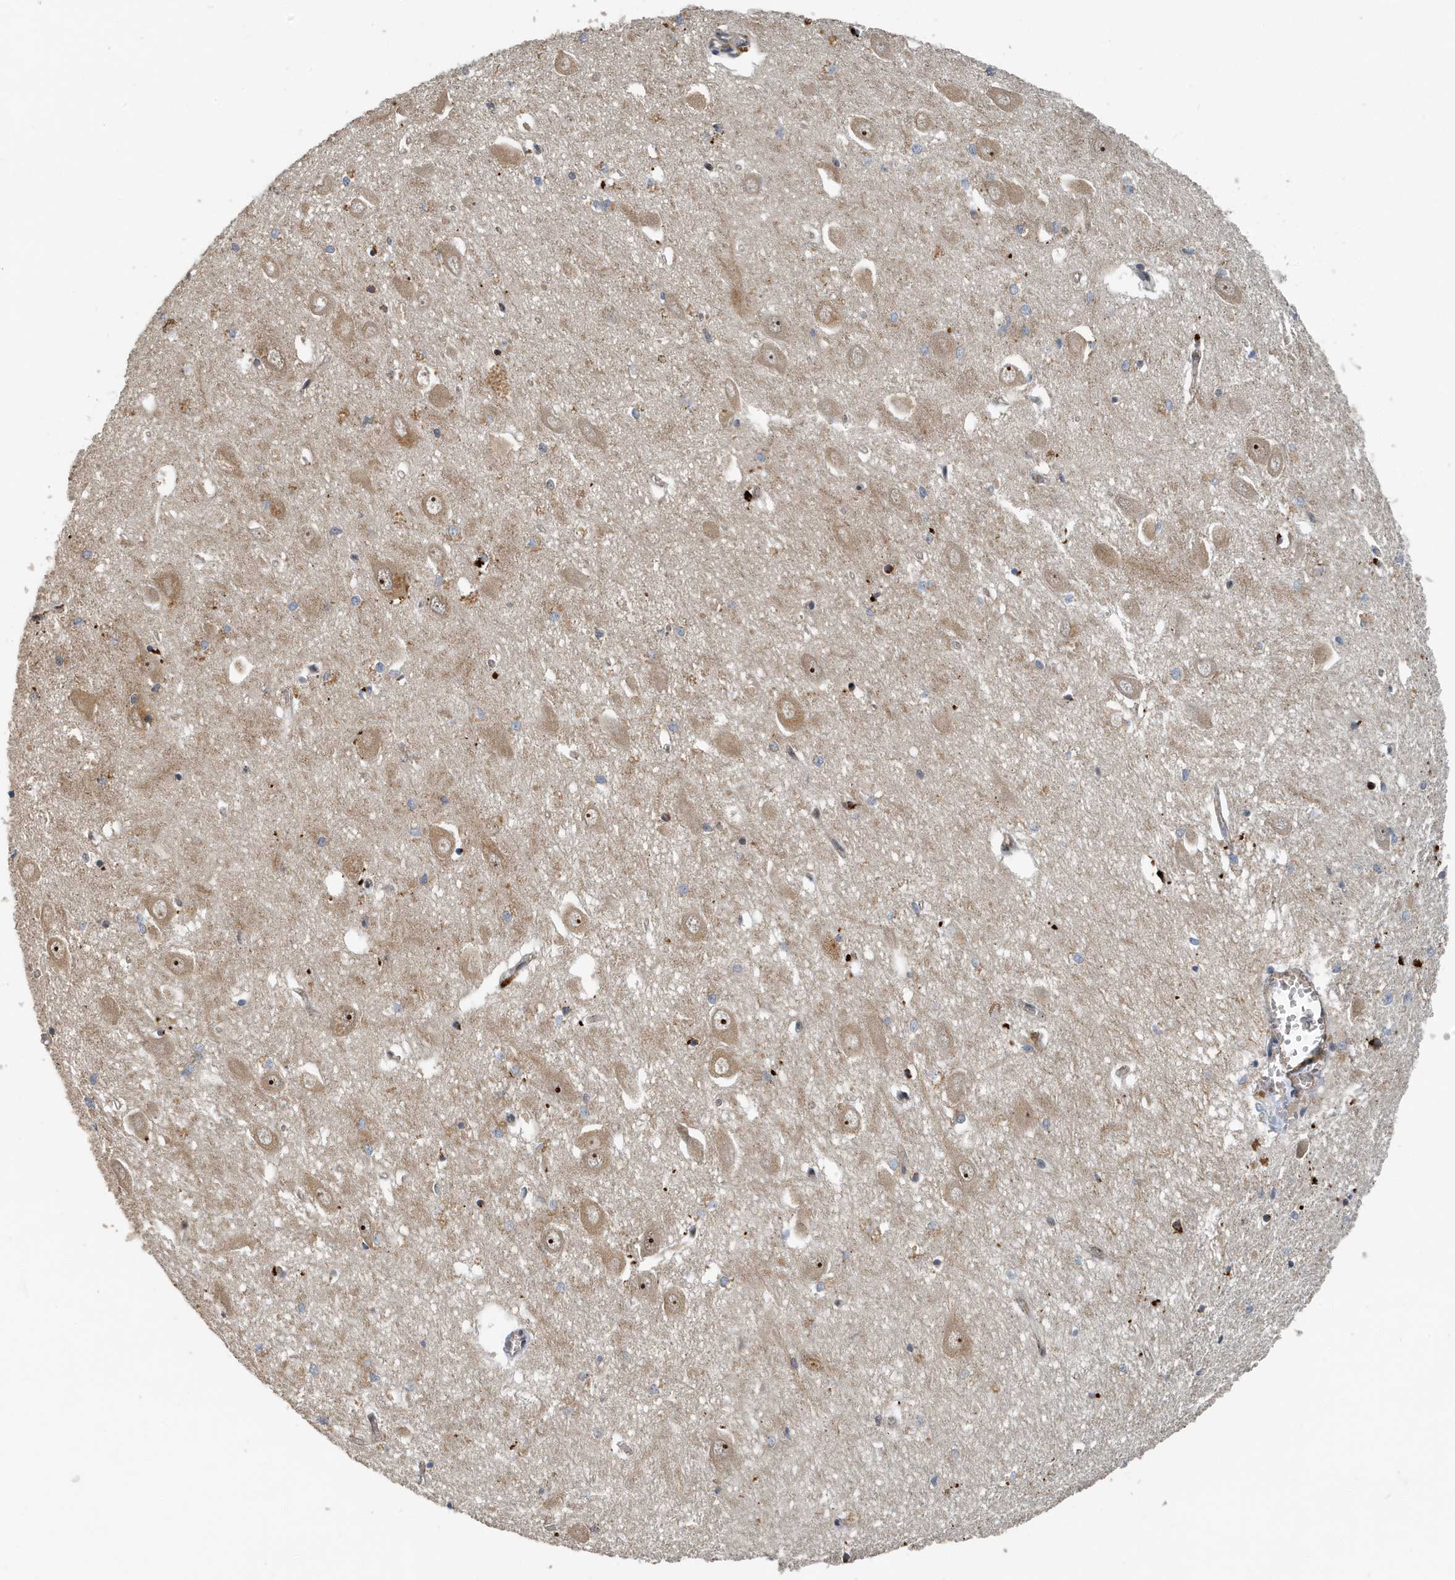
{"staining": {"intensity": "weak", "quantity": "<25%", "location": "cytoplasmic/membranous"}, "tissue": "hippocampus", "cell_type": "Glial cells", "image_type": "normal", "snomed": [{"axis": "morphology", "description": "Normal tissue, NOS"}, {"axis": "topography", "description": "Hippocampus"}], "caption": "Immunohistochemistry micrograph of unremarkable hippocampus: hippocampus stained with DAB (3,3'-diaminobenzidine) exhibits no significant protein staining in glial cells.", "gene": "KIF15", "patient": {"sex": "female", "age": 64}}